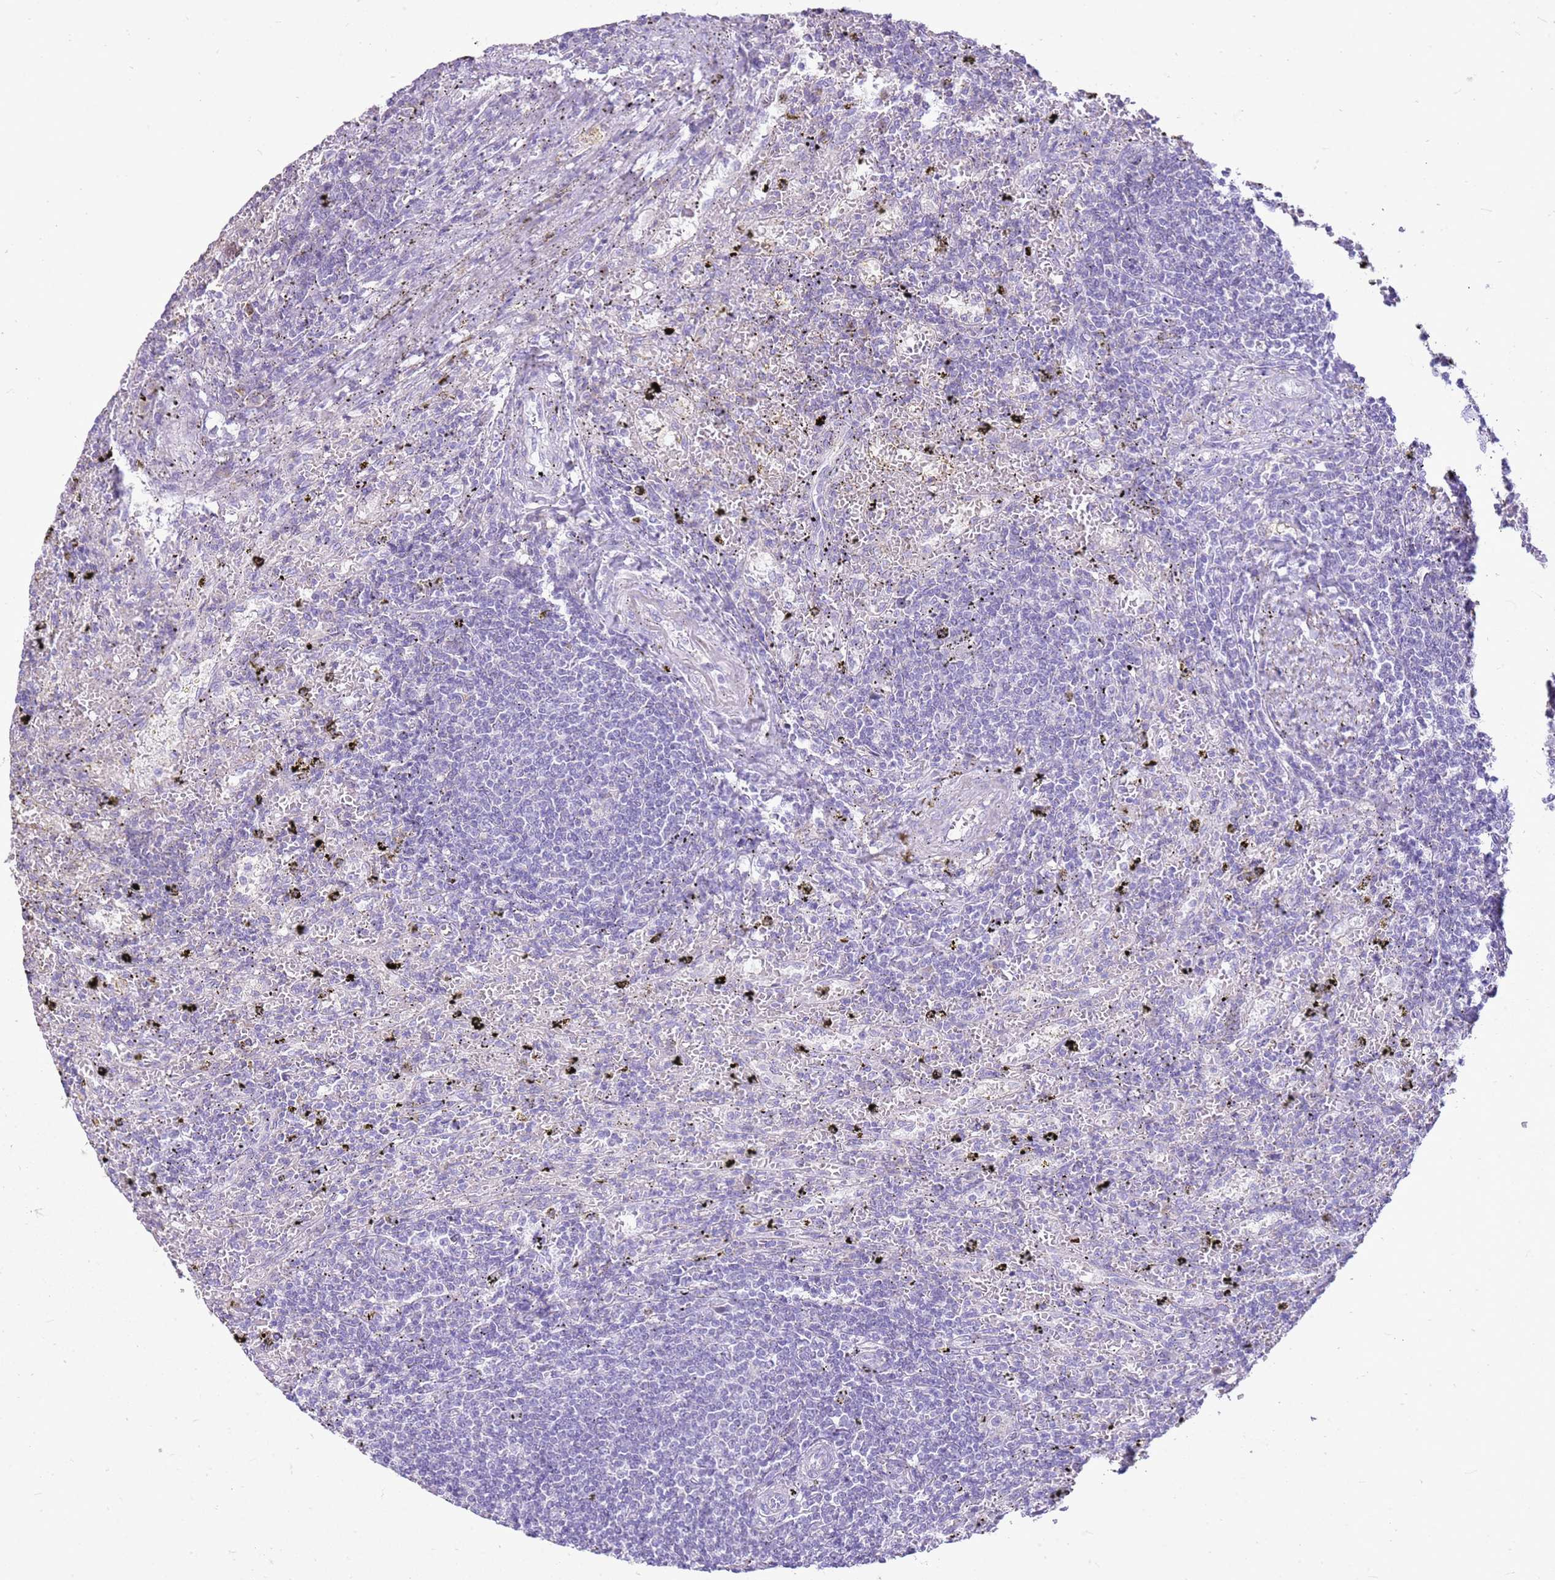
{"staining": {"intensity": "negative", "quantity": "none", "location": "none"}, "tissue": "lymphoma", "cell_type": "Tumor cells", "image_type": "cancer", "snomed": [{"axis": "morphology", "description": "Malignant lymphoma, non-Hodgkin's type, Low grade"}, {"axis": "topography", "description": "Spleen"}], "caption": "Immunohistochemistry (IHC) of human lymphoma reveals no staining in tumor cells.", "gene": "FABP2", "patient": {"sex": "male", "age": 76}}